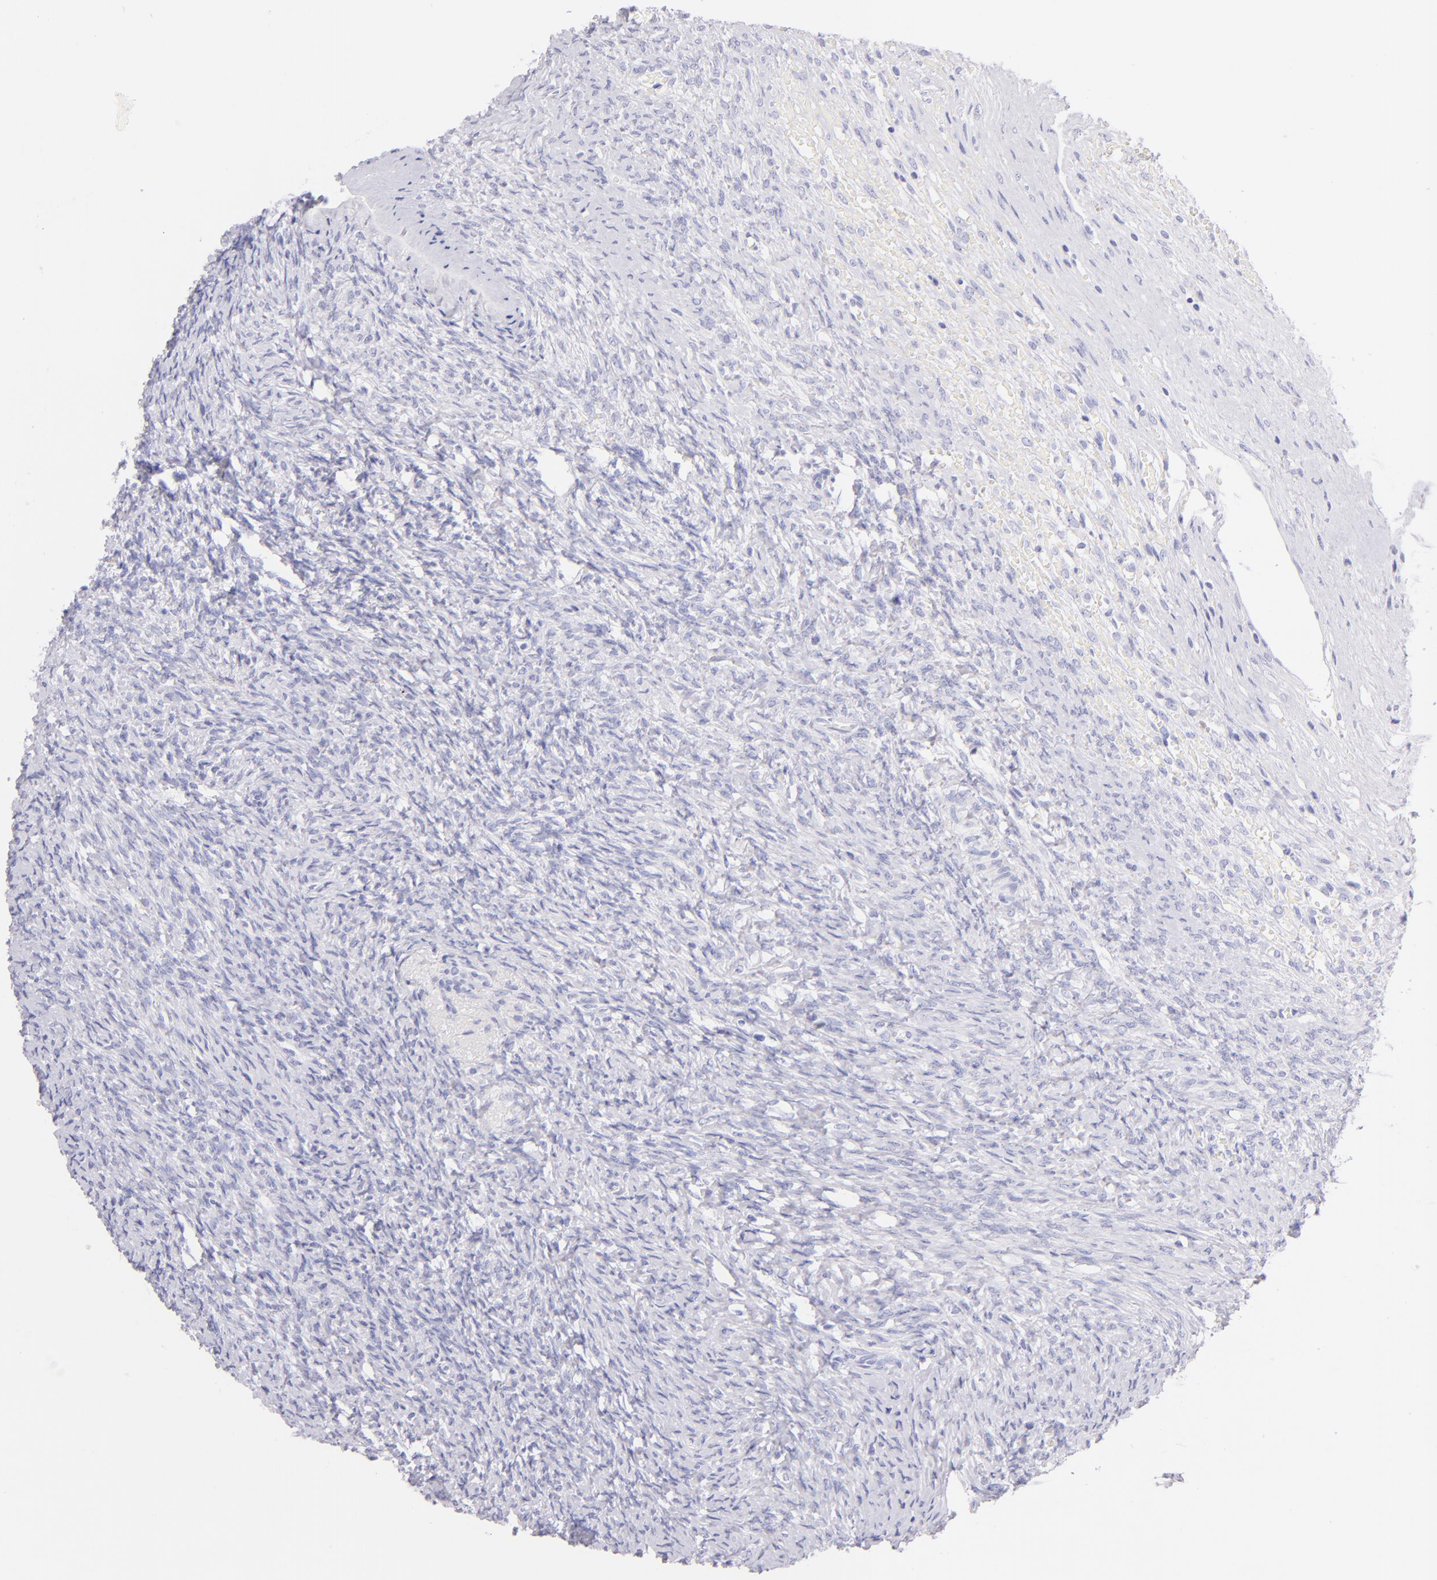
{"staining": {"intensity": "negative", "quantity": "none", "location": "none"}, "tissue": "ovary", "cell_type": "Ovarian stroma cells", "image_type": "normal", "snomed": [{"axis": "morphology", "description": "Normal tissue, NOS"}, {"axis": "topography", "description": "Ovary"}], "caption": "A photomicrograph of human ovary is negative for staining in ovarian stroma cells.", "gene": "SDC1", "patient": {"sex": "female", "age": 56}}